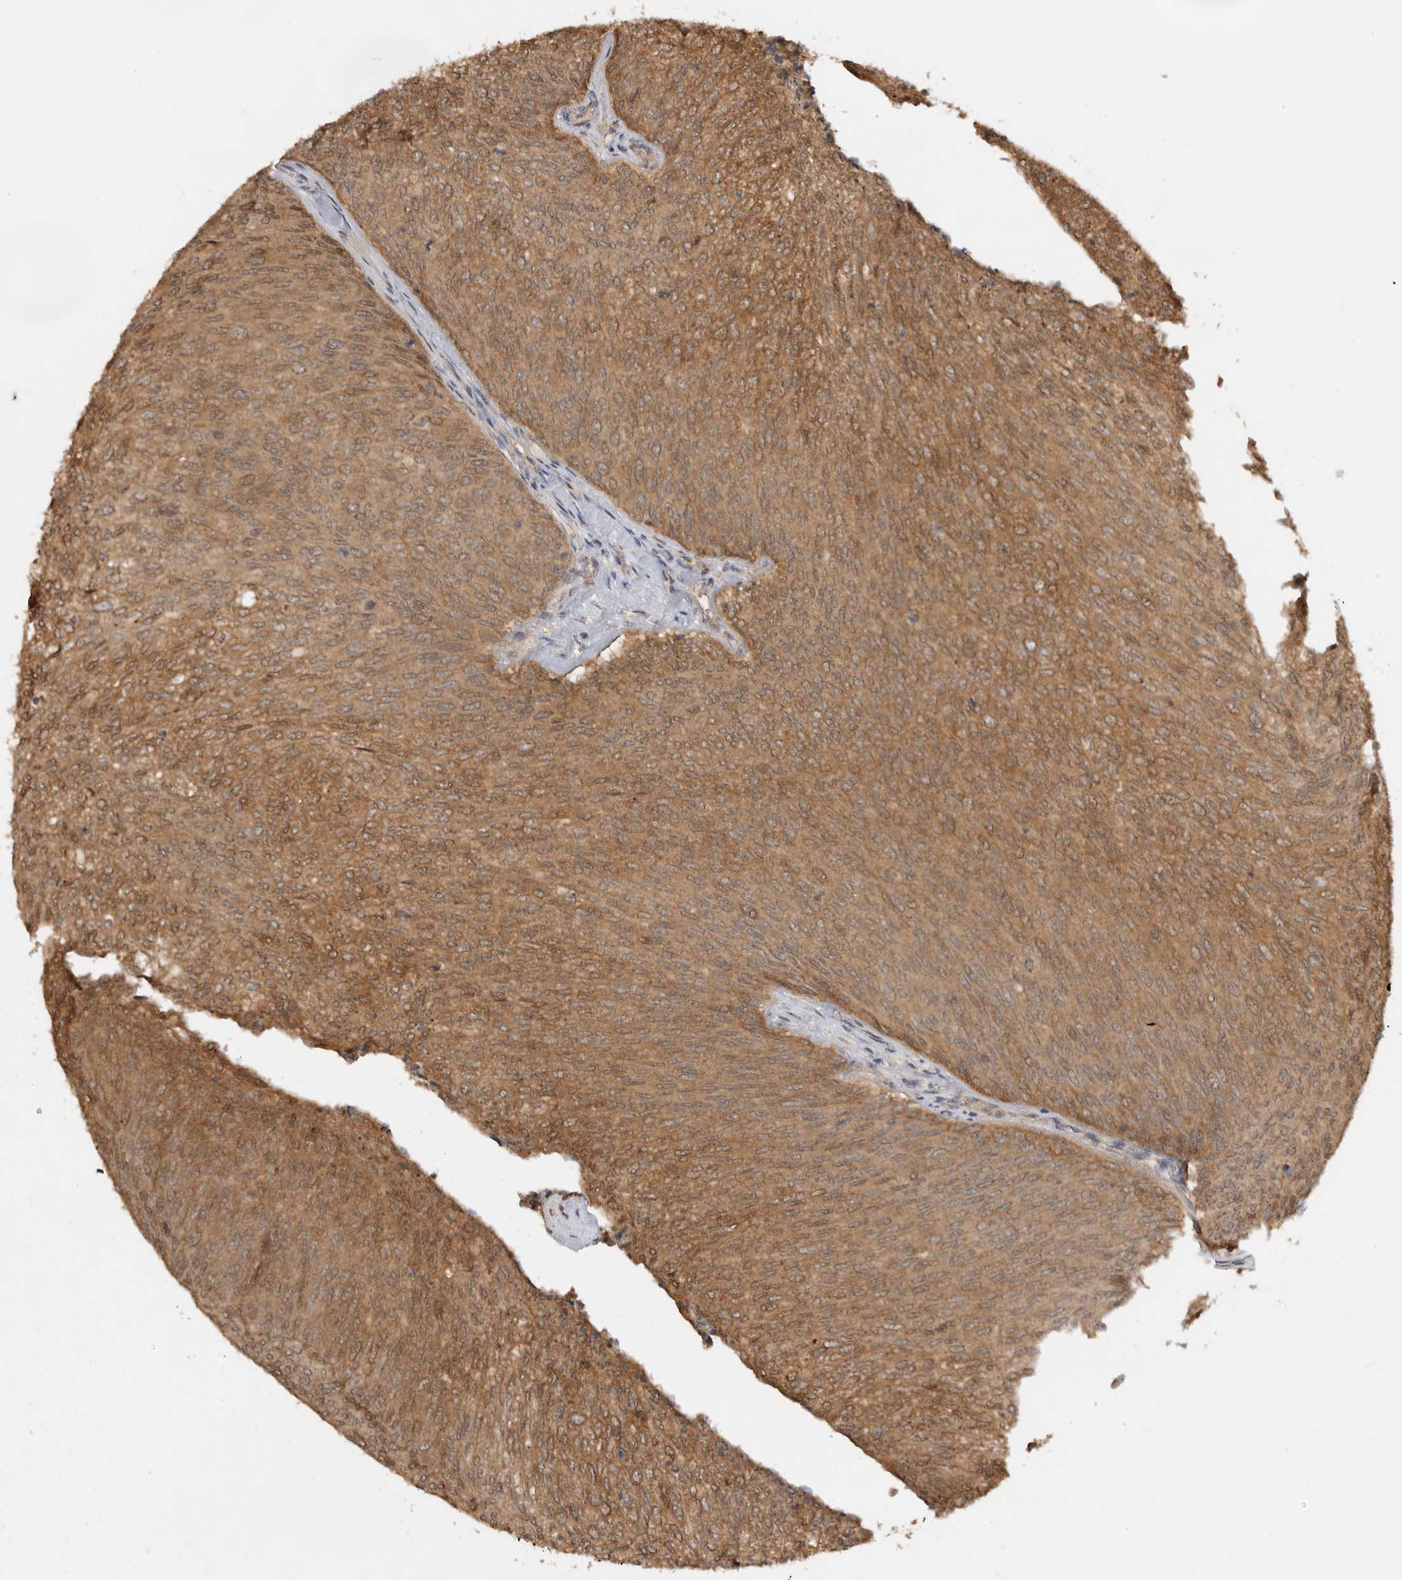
{"staining": {"intensity": "moderate", "quantity": ">75%", "location": "cytoplasmic/membranous"}, "tissue": "urothelial cancer", "cell_type": "Tumor cells", "image_type": "cancer", "snomed": [{"axis": "morphology", "description": "Urothelial carcinoma, Low grade"}, {"axis": "topography", "description": "Urinary bladder"}], "caption": "Immunohistochemical staining of human urothelial carcinoma (low-grade) demonstrates medium levels of moderate cytoplasmic/membranous positivity in about >75% of tumor cells. (Stains: DAB in brown, nuclei in blue, Microscopy: brightfield microscopy at high magnification).", "gene": "ADPRS", "patient": {"sex": "female", "age": 79}}